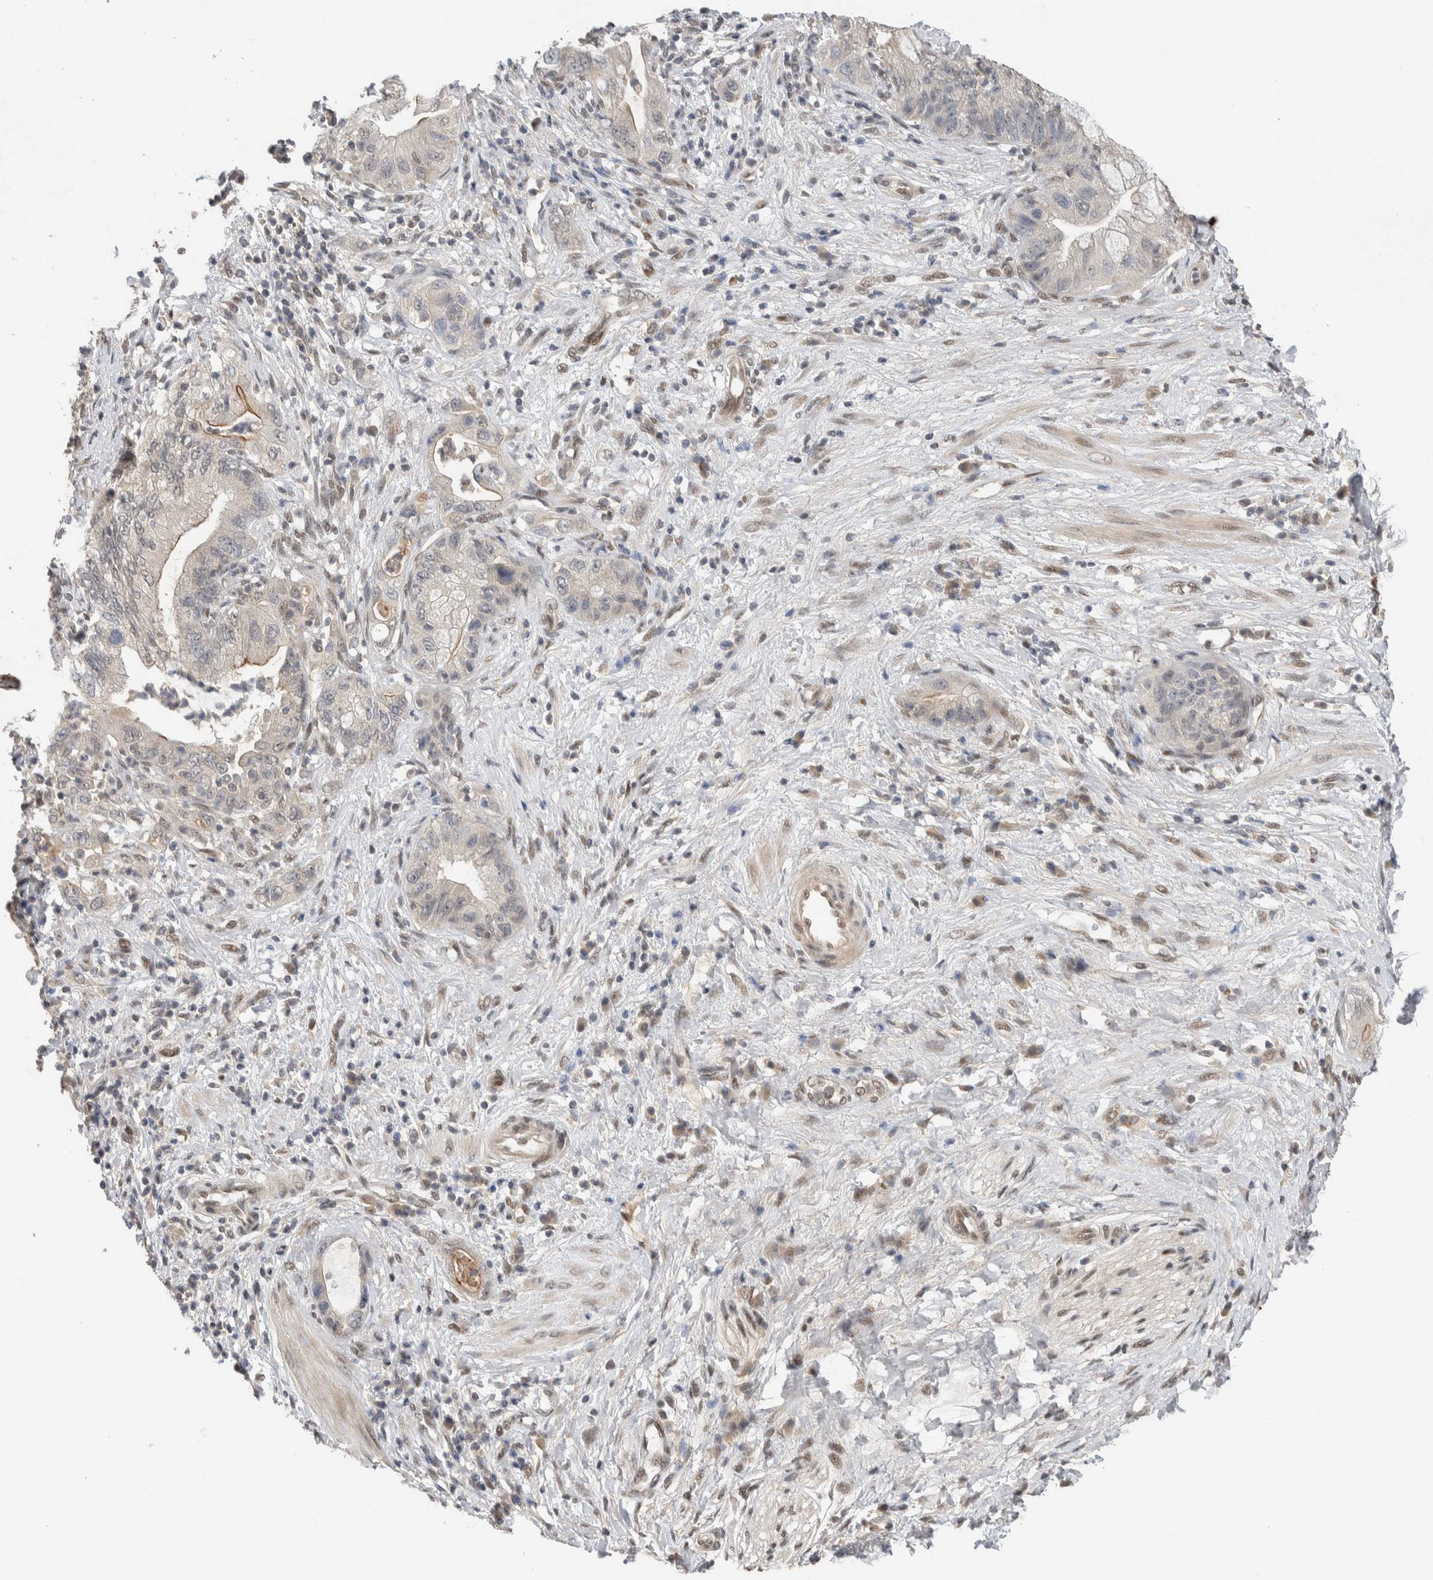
{"staining": {"intensity": "negative", "quantity": "none", "location": "none"}, "tissue": "pancreatic cancer", "cell_type": "Tumor cells", "image_type": "cancer", "snomed": [{"axis": "morphology", "description": "Adenocarcinoma, NOS"}, {"axis": "topography", "description": "Pancreas"}], "caption": "Tumor cells show no significant positivity in pancreatic cancer (adenocarcinoma).", "gene": "CYSRT1", "patient": {"sex": "female", "age": 73}}